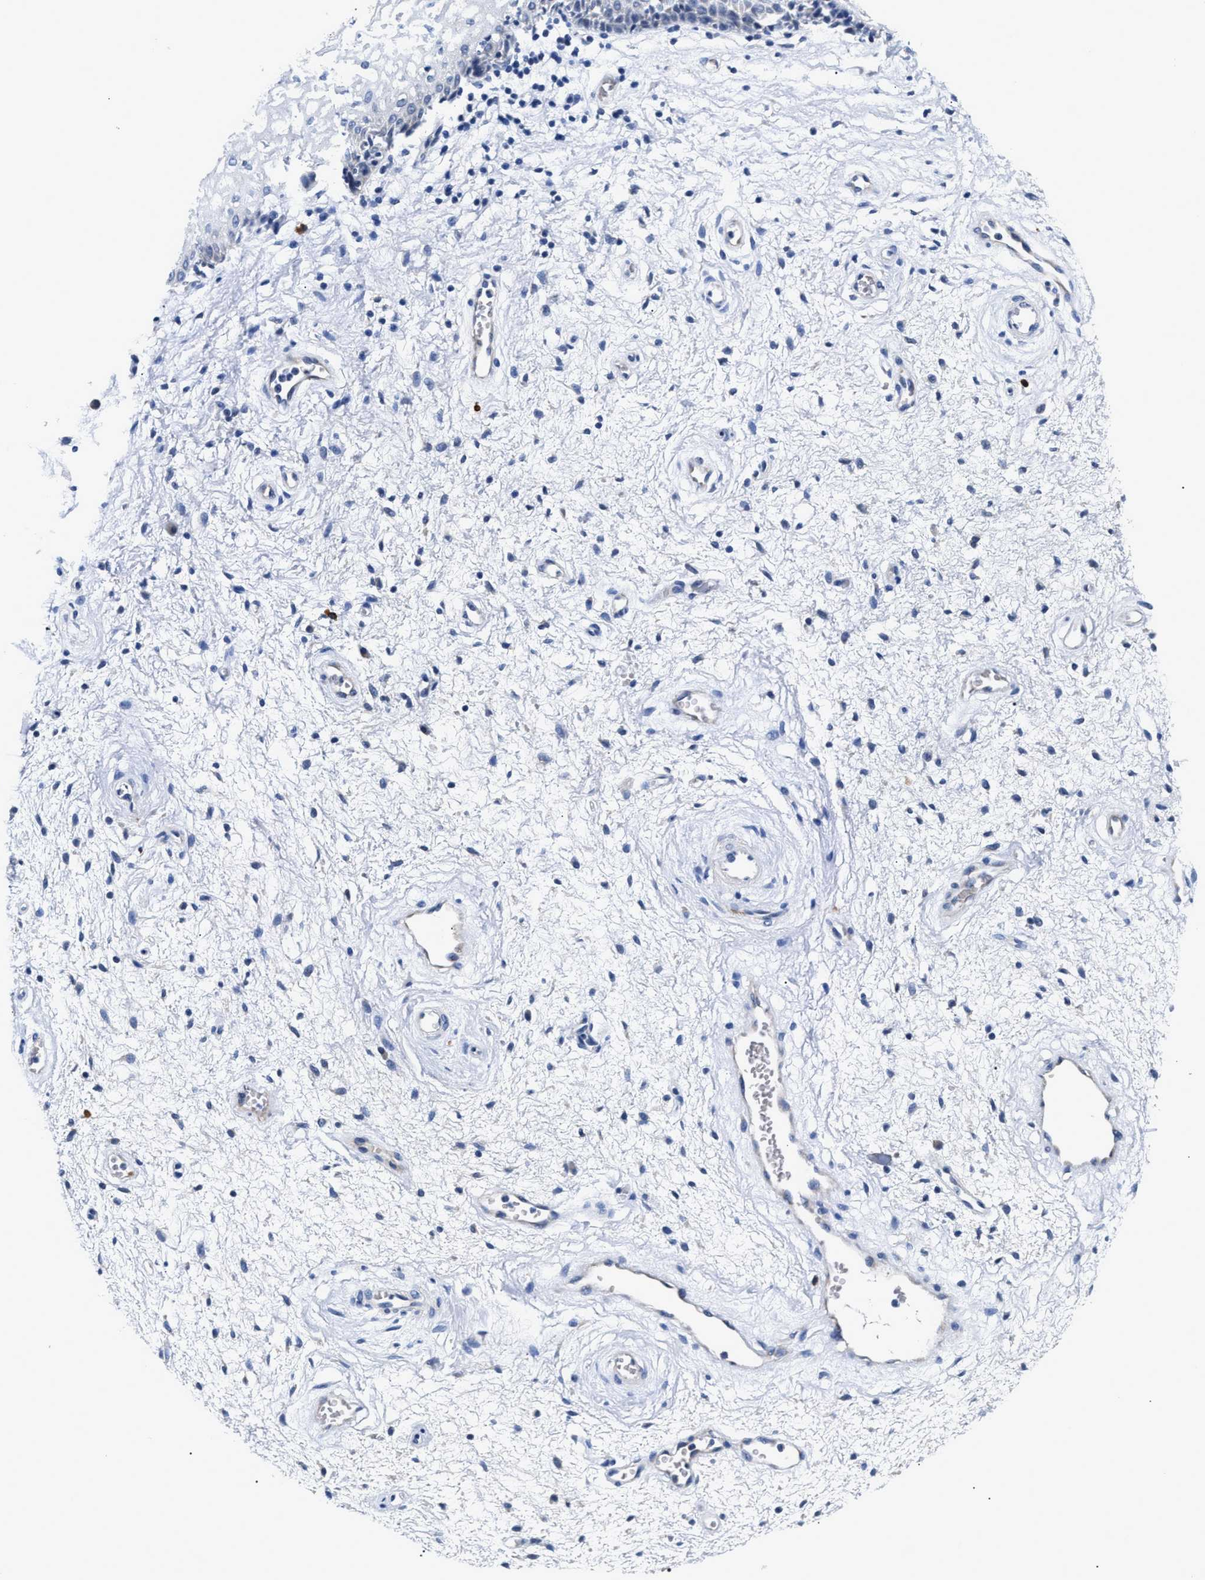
{"staining": {"intensity": "negative", "quantity": "none", "location": "none"}, "tissue": "vagina", "cell_type": "Squamous epithelial cells", "image_type": "normal", "snomed": [{"axis": "morphology", "description": "Normal tissue, NOS"}, {"axis": "topography", "description": "Vagina"}], "caption": "Micrograph shows no protein expression in squamous epithelial cells of benign vagina.", "gene": "RINT1", "patient": {"sex": "female", "age": 34}}